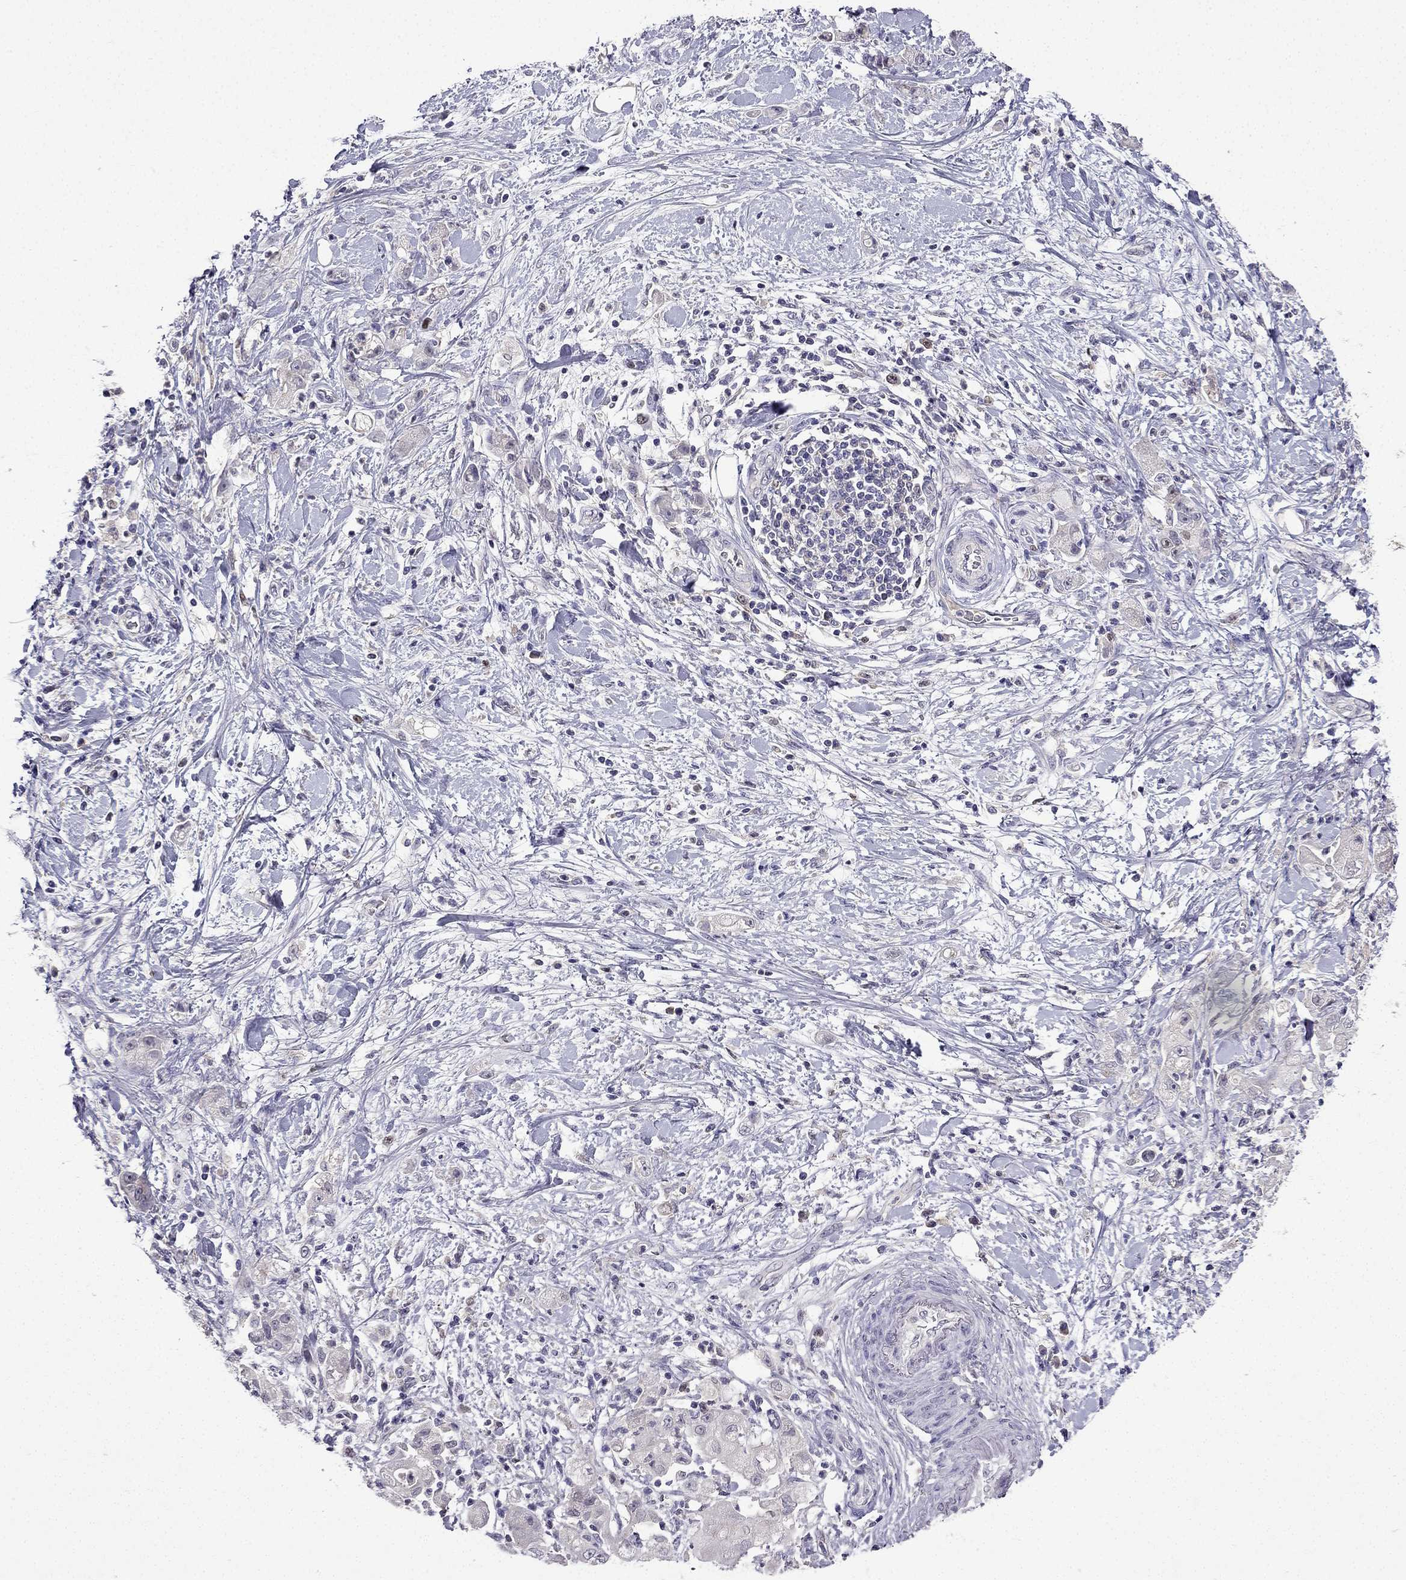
{"staining": {"intensity": "moderate", "quantity": "<25%", "location": "nuclear"}, "tissue": "stomach cancer", "cell_type": "Tumor cells", "image_type": "cancer", "snomed": [{"axis": "morphology", "description": "Adenocarcinoma, NOS"}, {"axis": "topography", "description": "Stomach"}], "caption": "A low amount of moderate nuclear expression is present in approximately <25% of tumor cells in stomach adenocarcinoma tissue. Using DAB (3,3'-diaminobenzidine) (brown) and hematoxylin (blue) stains, captured at high magnification using brightfield microscopy.", "gene": "UHRF1", "patient": {"sex": "male", "age": 58}}